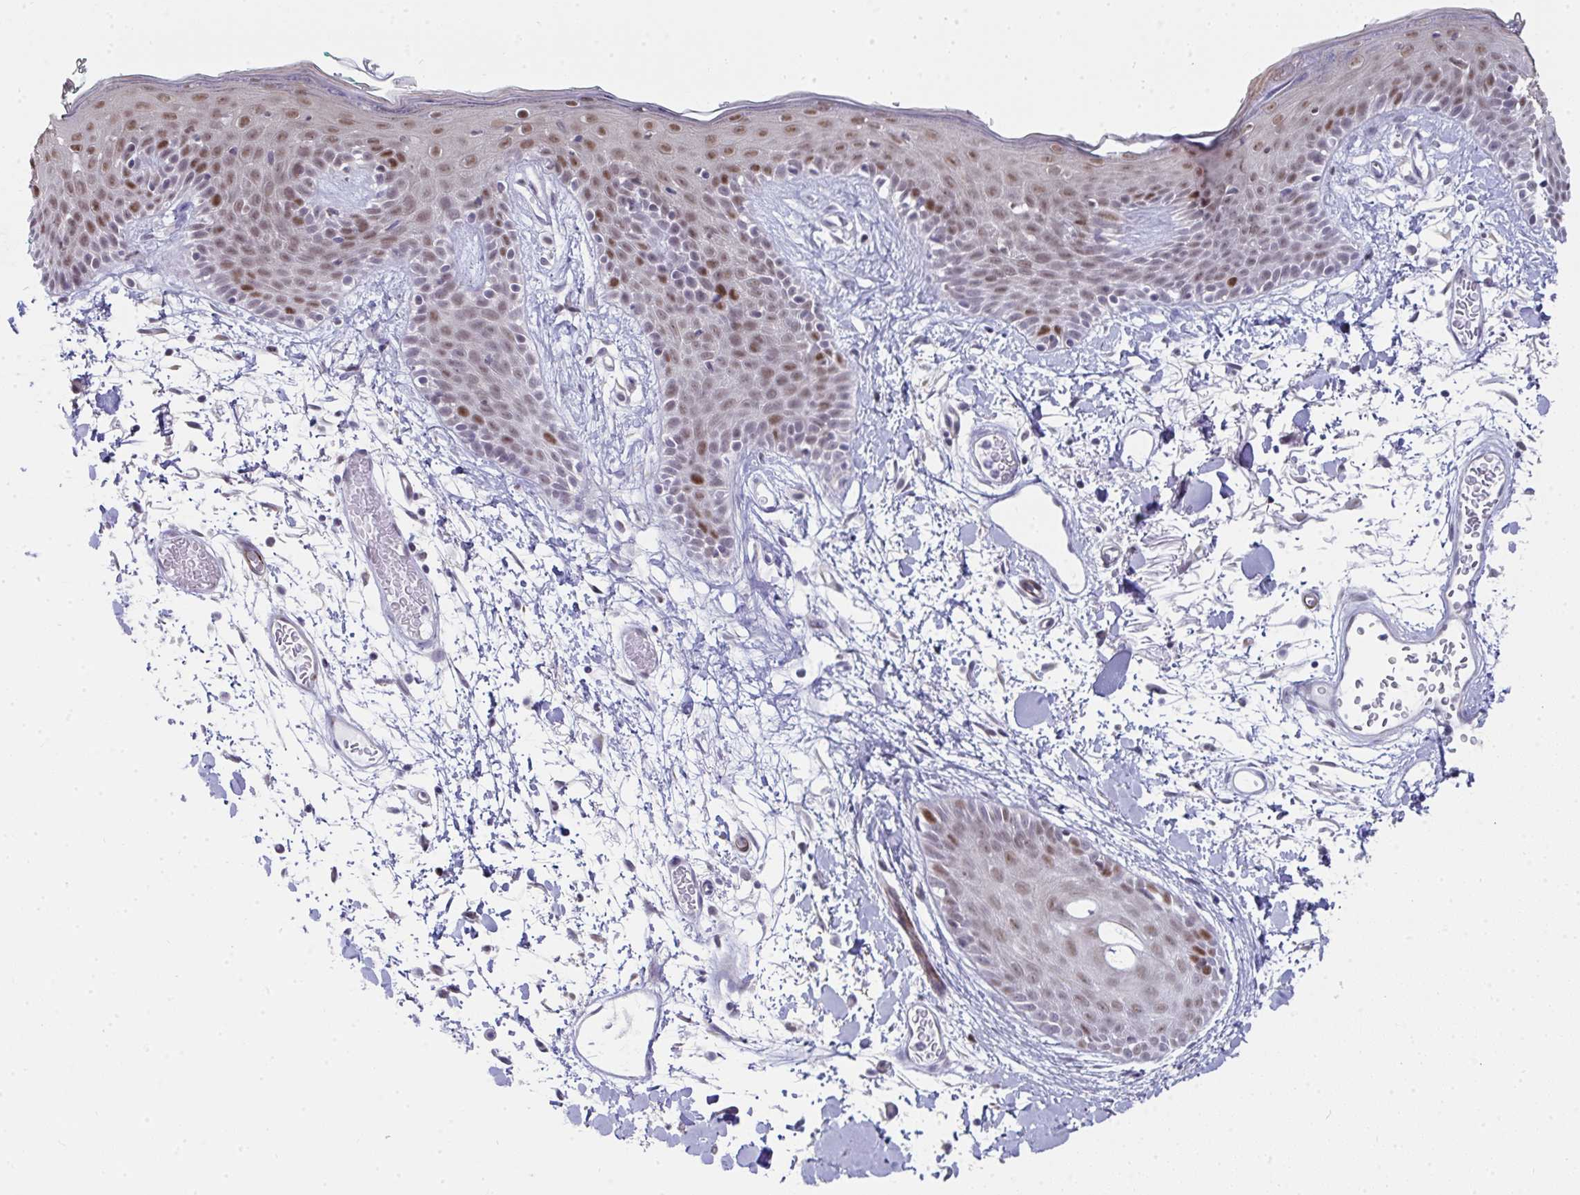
{"staining": {"intensity": "negative", "quantity": "none", "location": "none"}, "tissue": "skin", "cell_type": "Fibroblasts", "image_type": "normal", "snomed": [{"axis": "morphology", "description": "Normal tissue, NOS"}, {"axis": "topography", "description": "Skin"}], "caption": "Immunohistochemical staining of benign human skin reveals no significant staining in fibroblasts.", "gene": "GINS2", "patient": {"sex": "male", "age": 79}}